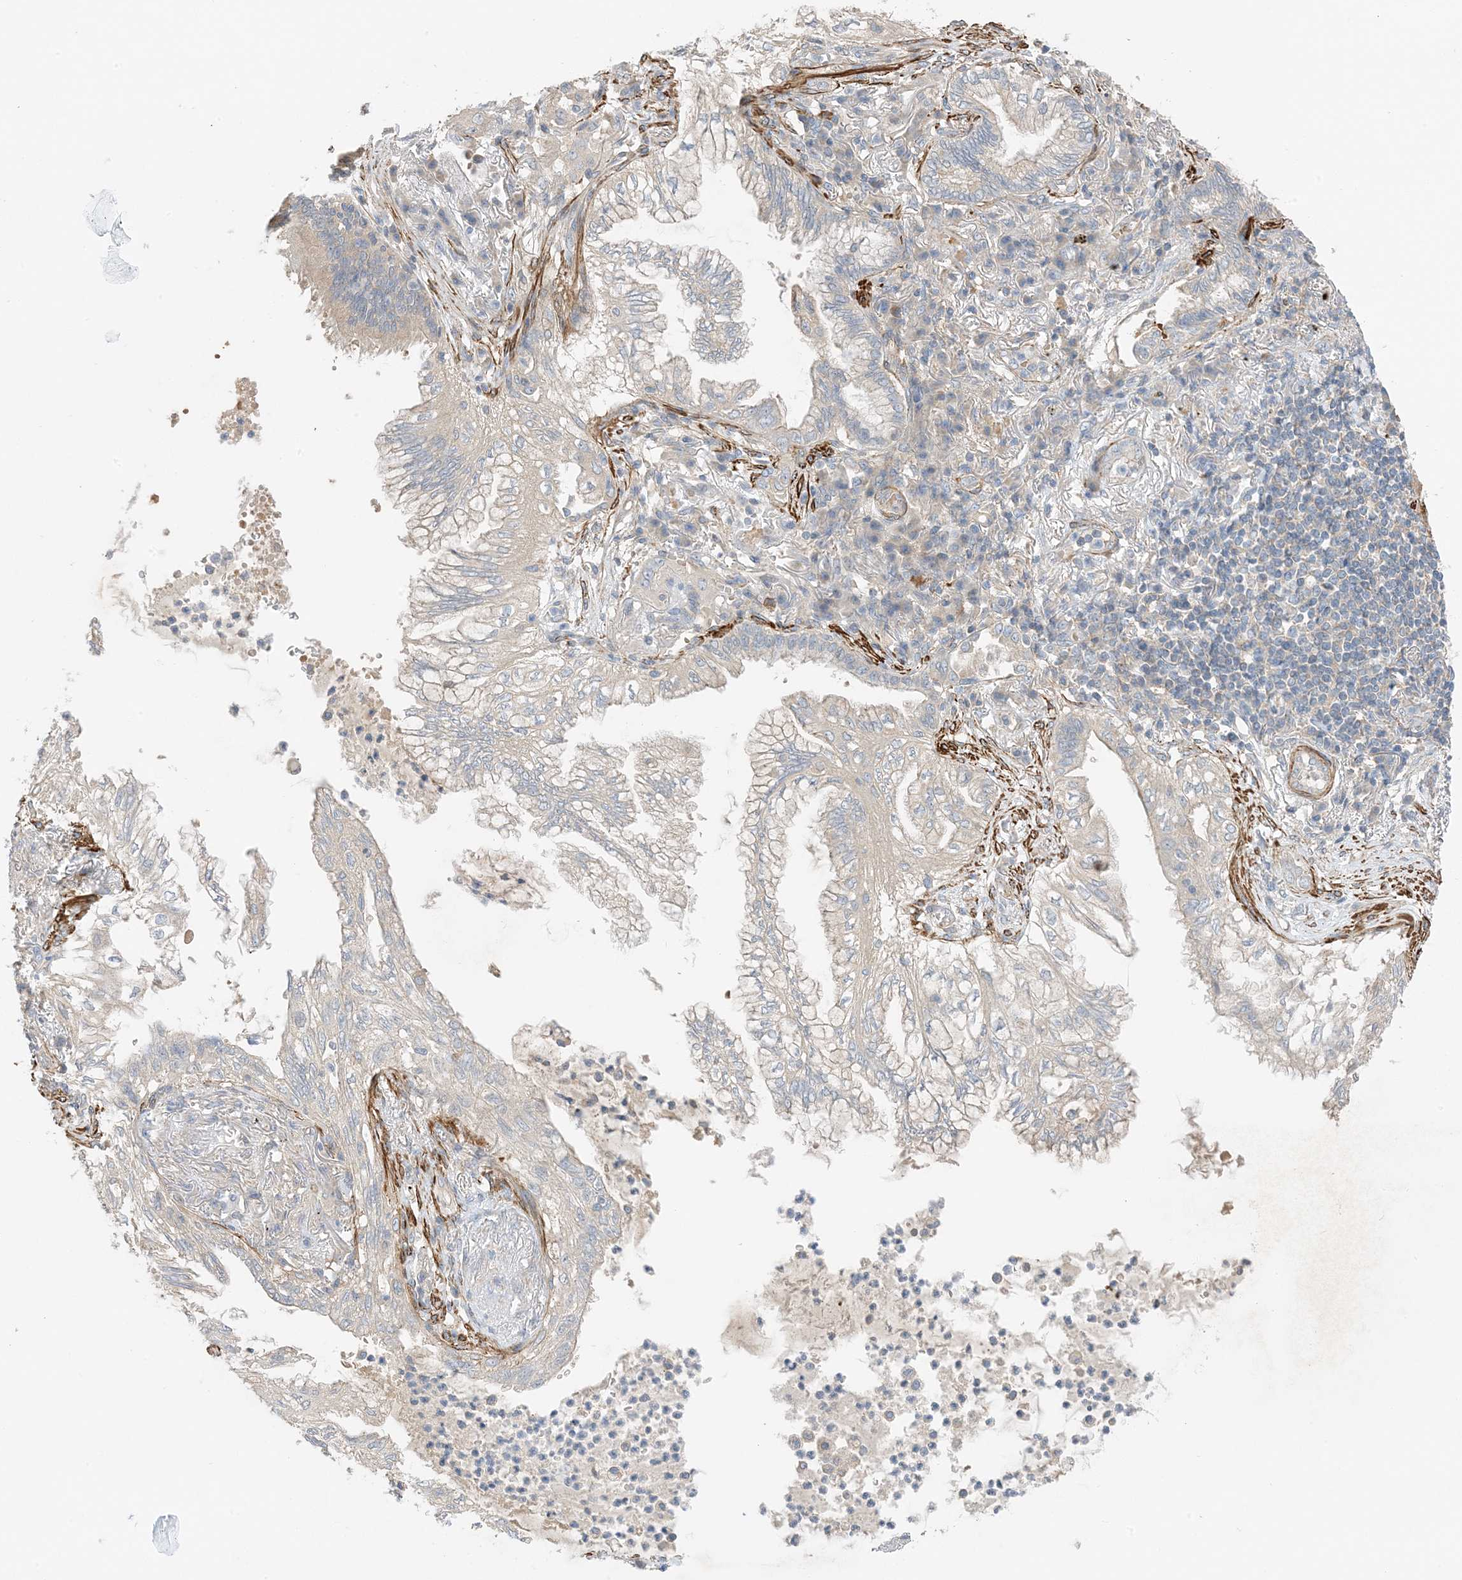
{"staining": {"intensity": "weak", "quantity": "25%-75%", "location": "cytoplasmic/membranous"}, "tissue": "lung cancer", "cell_type": "Tumor cells", "image_type": "cancer", "snomed": [{"axis": "morphology", "description": "Adenocarcinoma, NOS"}, {"axis": "topography", "description": "Lung"}], "caption": "The immunohistochemical stain highlights weak cytoplasmic/membranous staining in tumor cells of lung cancer tissue. Using DAB (3,3'-diaminobenzidine) (brown) and hematoxylin (blue) stains, captured at high magnification using brightfield microscopy.", "gene": "KIFBP", "patient": {"sex": "female", "age": 70}}